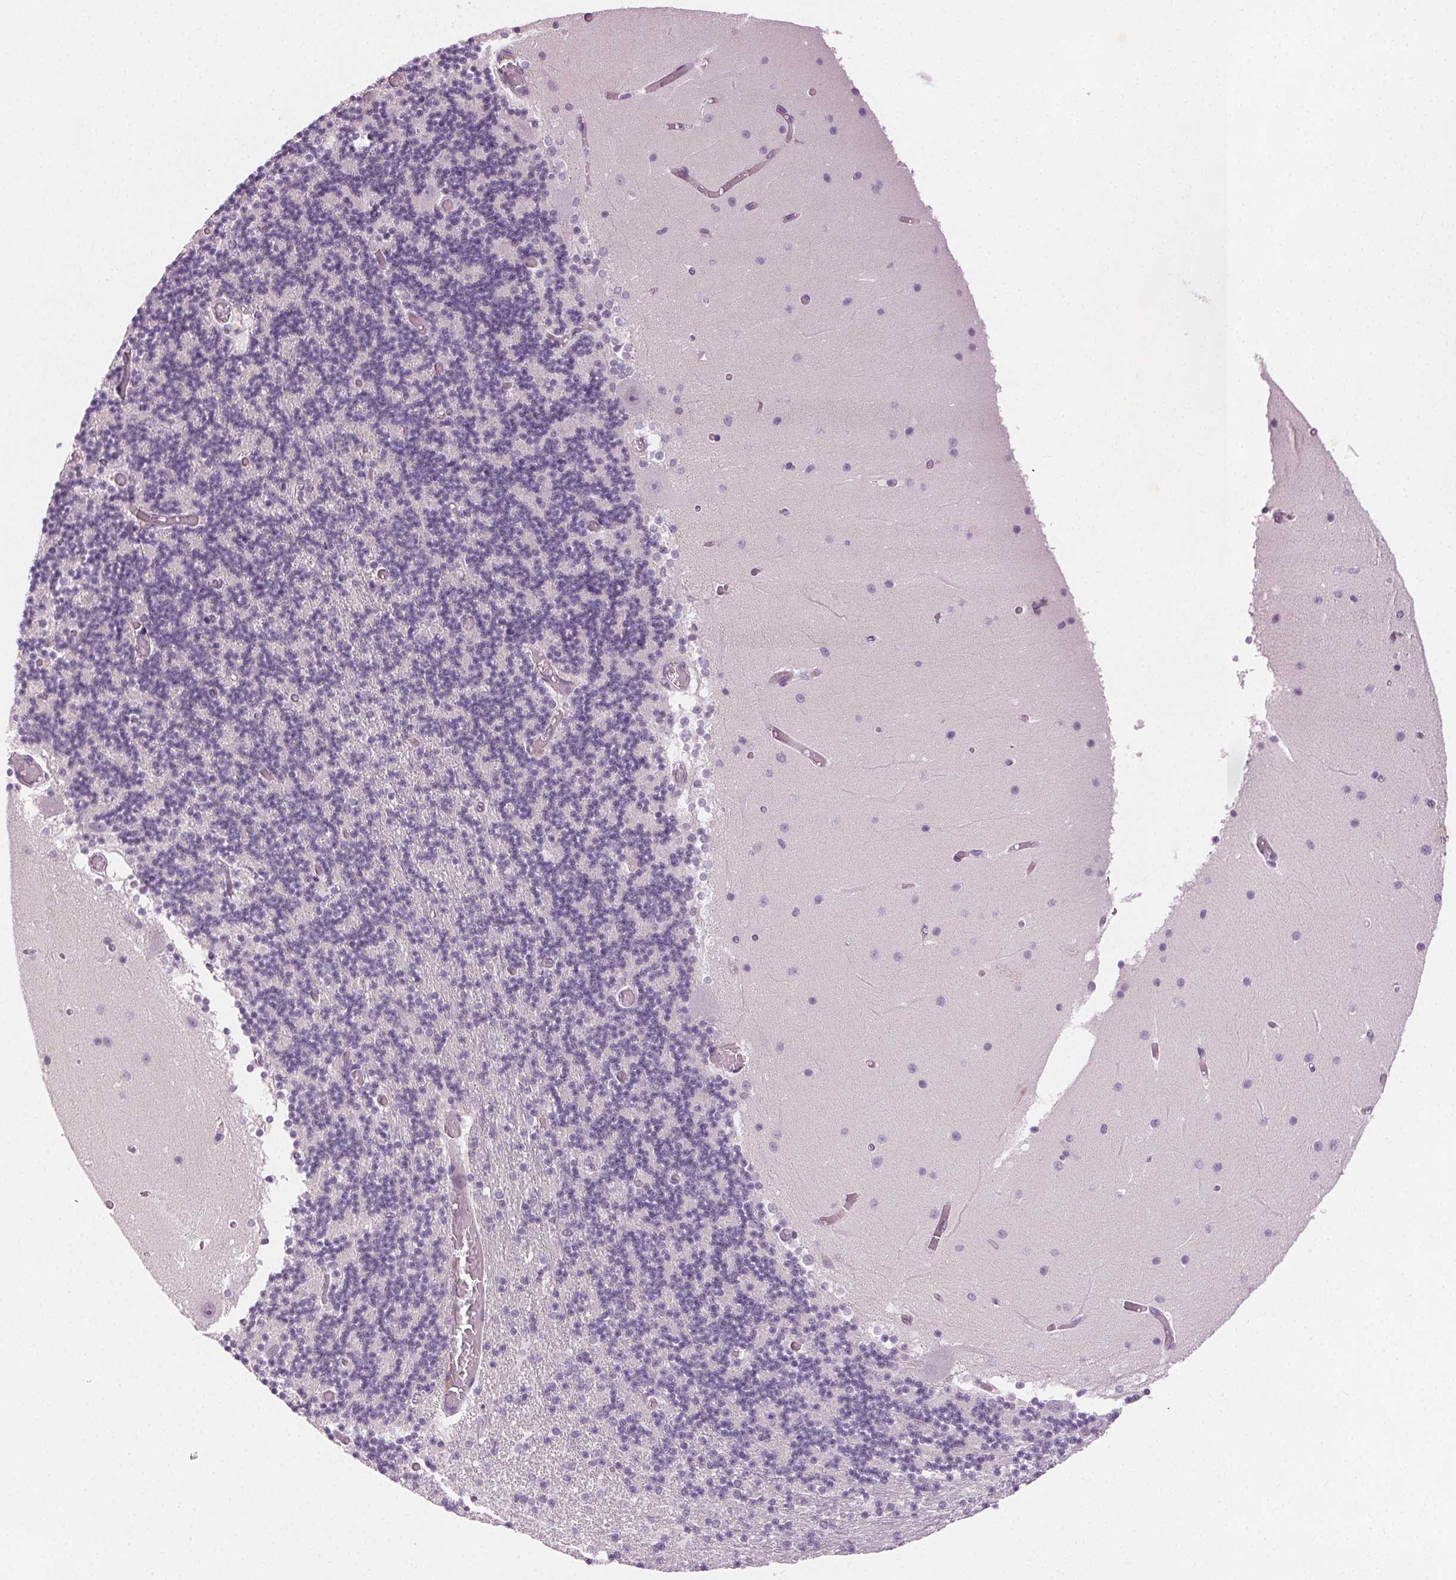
{"staining": {"intensity": "negative", "quantity": "none", "location": "none"}, "tissue": "cerebellum", "cell_type": "Cells in granular layer", "image_type": "normal", "snomed": [{"axis": "morphology", "description": "Normal tissue, NOS"}, {"axis": "topography", "description": "Cerebellum"}], "caption": "Histopathology image shows no significant protein positivity in cells in granular layer of normal cerebellum. (Stains: DAB (3,3'-diaminobenzidine) immunohistochemistry with hematoxylin counter stain, Microscopy: brightfield microscopy at high magnification).", "gene": "HSF5", "patient": {"sex": "female", "age": 28}}